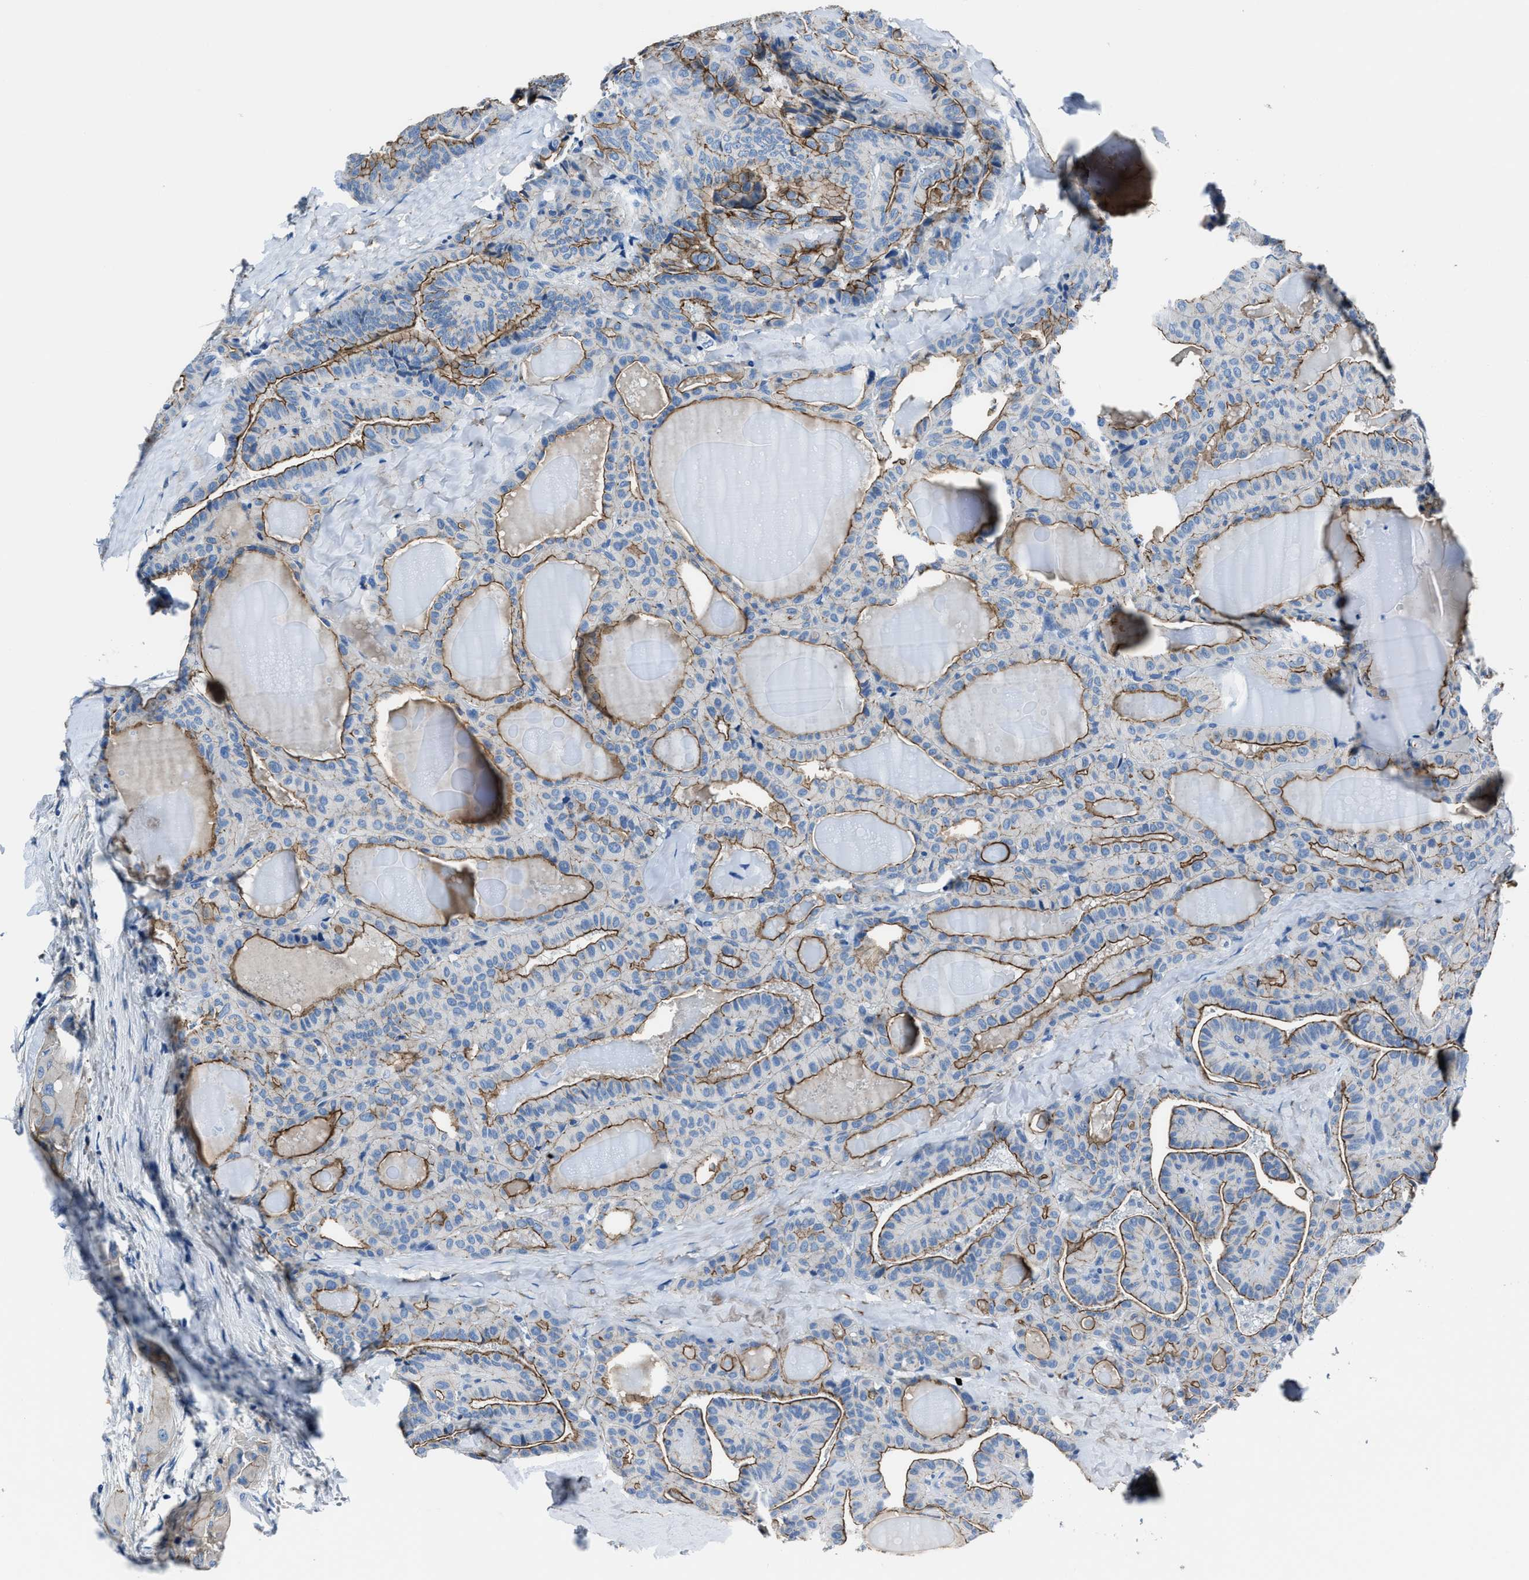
{"staining": {"intensity": "moderate", "quantity": ">75%", "location": "cytoplasmic/membranous"}, "tissue": "thyroid cancer", "cell_type": "Tumor cells", "image_type": "cancer", "snomed": [{"axis": "morphology", "description": "Papillary adenocarcinoma, NOS"}, {"axis": "topography", "description": "Thyroid gland"}], "caption": "IHC histopathology image of thyroid papillary adenocarcinoma stained for a protein (brown), which exhibits medium levels of moderate cytoplasmic/membranous positivity in about >75% of tumor cells.", "gene": "LMO7", "patient": {"sex": "male", "age": 77}}